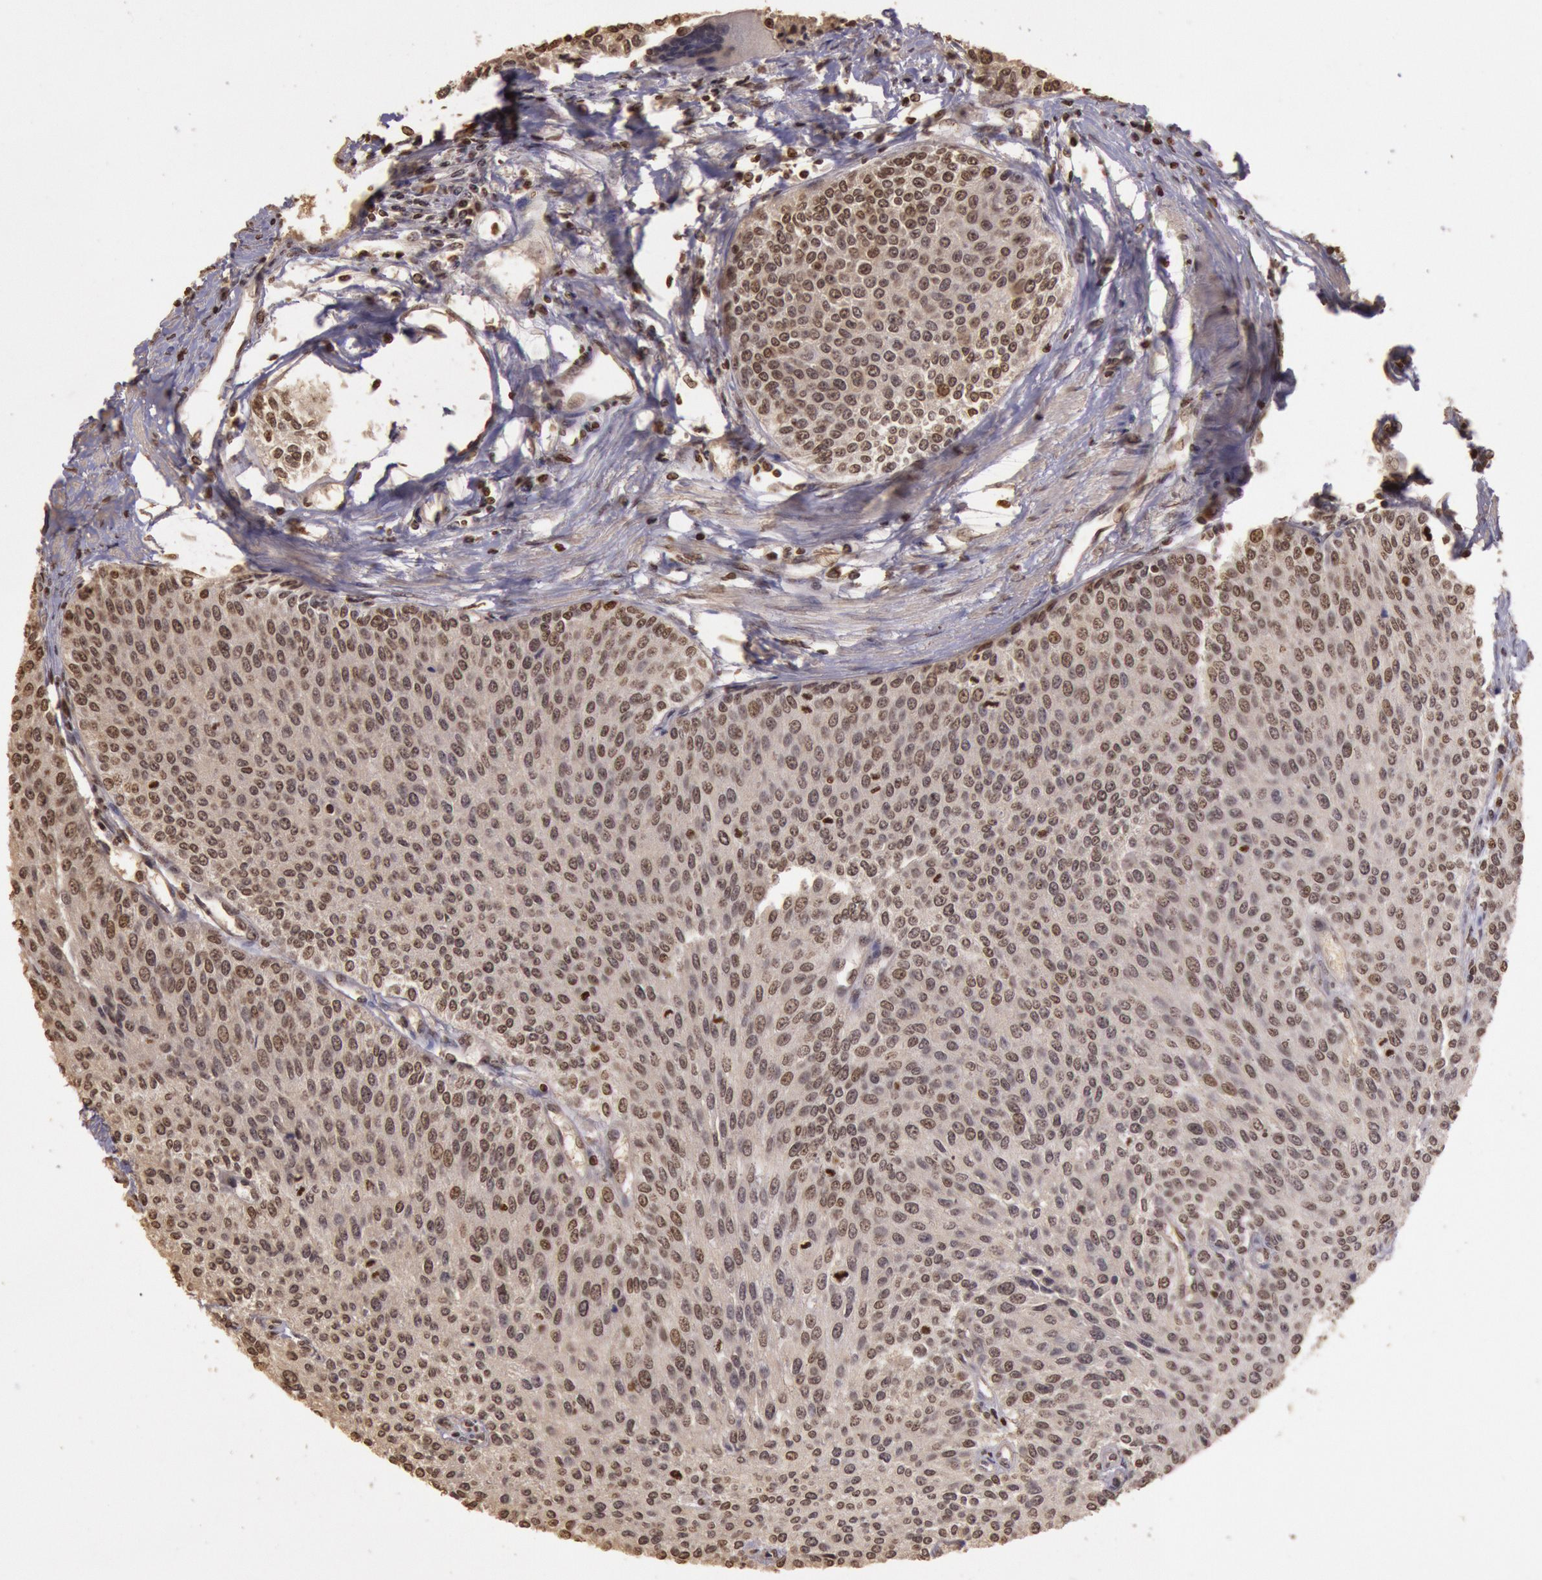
{"staining": {"intensity": "moderate", "quantity": ">75%", "location": "cytoplasmic/membranous,nuclear"}, "tissue": "urothelial cancer", "cell_type": "Tumor cells", "image_type": "cancer", "snomed": [{"axis": "morphology", "description": "Urothelial carcinoma, Low grade"}, {"axis": "topography", "description": "Urinary bladder"}], "caption": "Immunohistochemical staining of human urothelial cancer shows moderate cytoplasmic/membranous and nuclear protein staining in approximately >75% of tumor cells. (DAB (3,3'-diaminobenzidine) IHC, brown staining for protein, blue staining for nuclei).", "gene": "SOD1", "patient": {"sex": "female", "age": 73}}